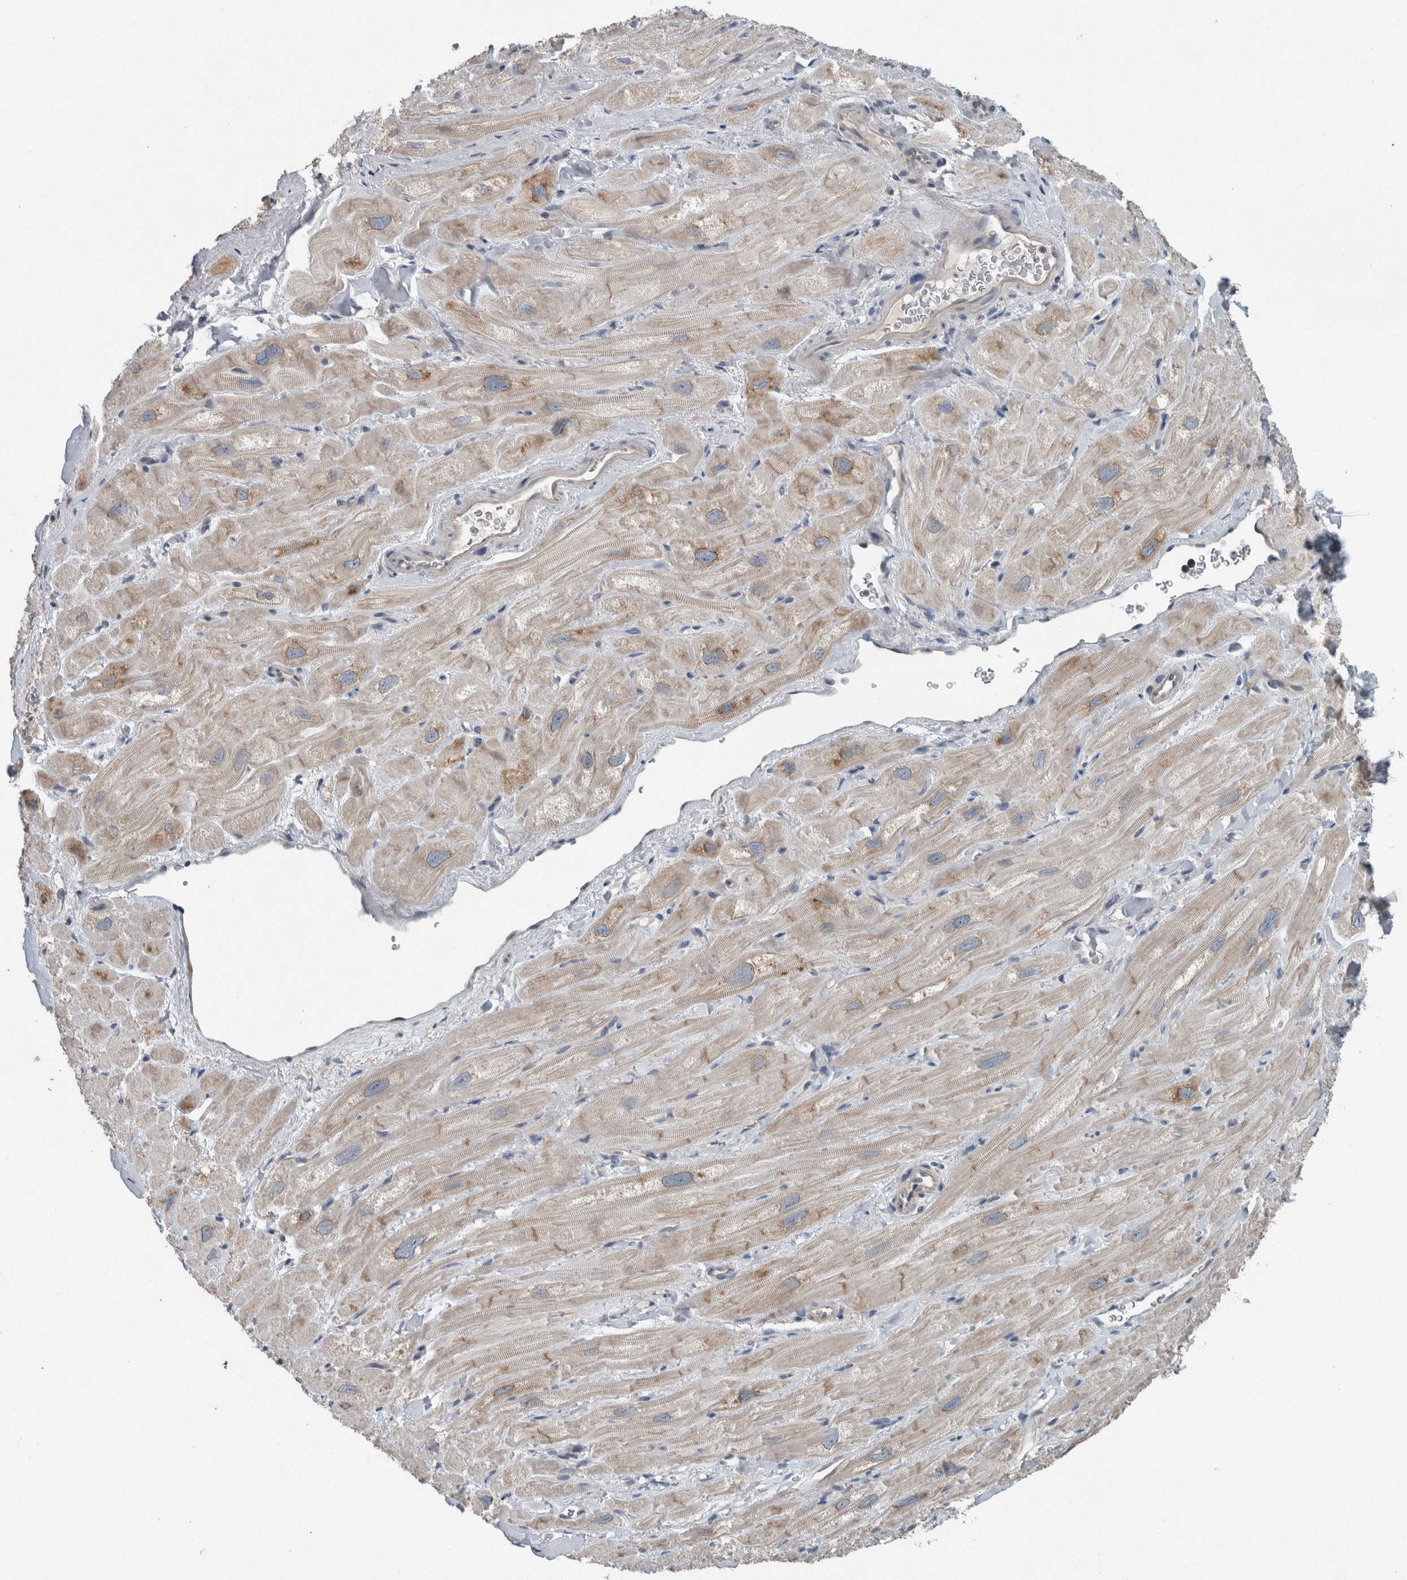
{"staining": {"intensity": "weak", "quantity": "25%-75%", "location": "cytoplasmic/membranous"}, "tissue": "heart muscle", "cell_type": "Cardiomyocytes", "image_type": "normal", "snomed": [{"axis": "morphology", "description": "Normal tissue, NOS"}, {"axis": "topography", "description": "Heart"}], "caption": "The histopathology image exhibits immunohistochemical staining of unremarkable heart muscle. There is weak cytoplasmic/membranous staining is present in about 25%-75% of cardiomyocytes.", "gene": "KNTC1", "patient": {"sex": "male", "age": 49}}